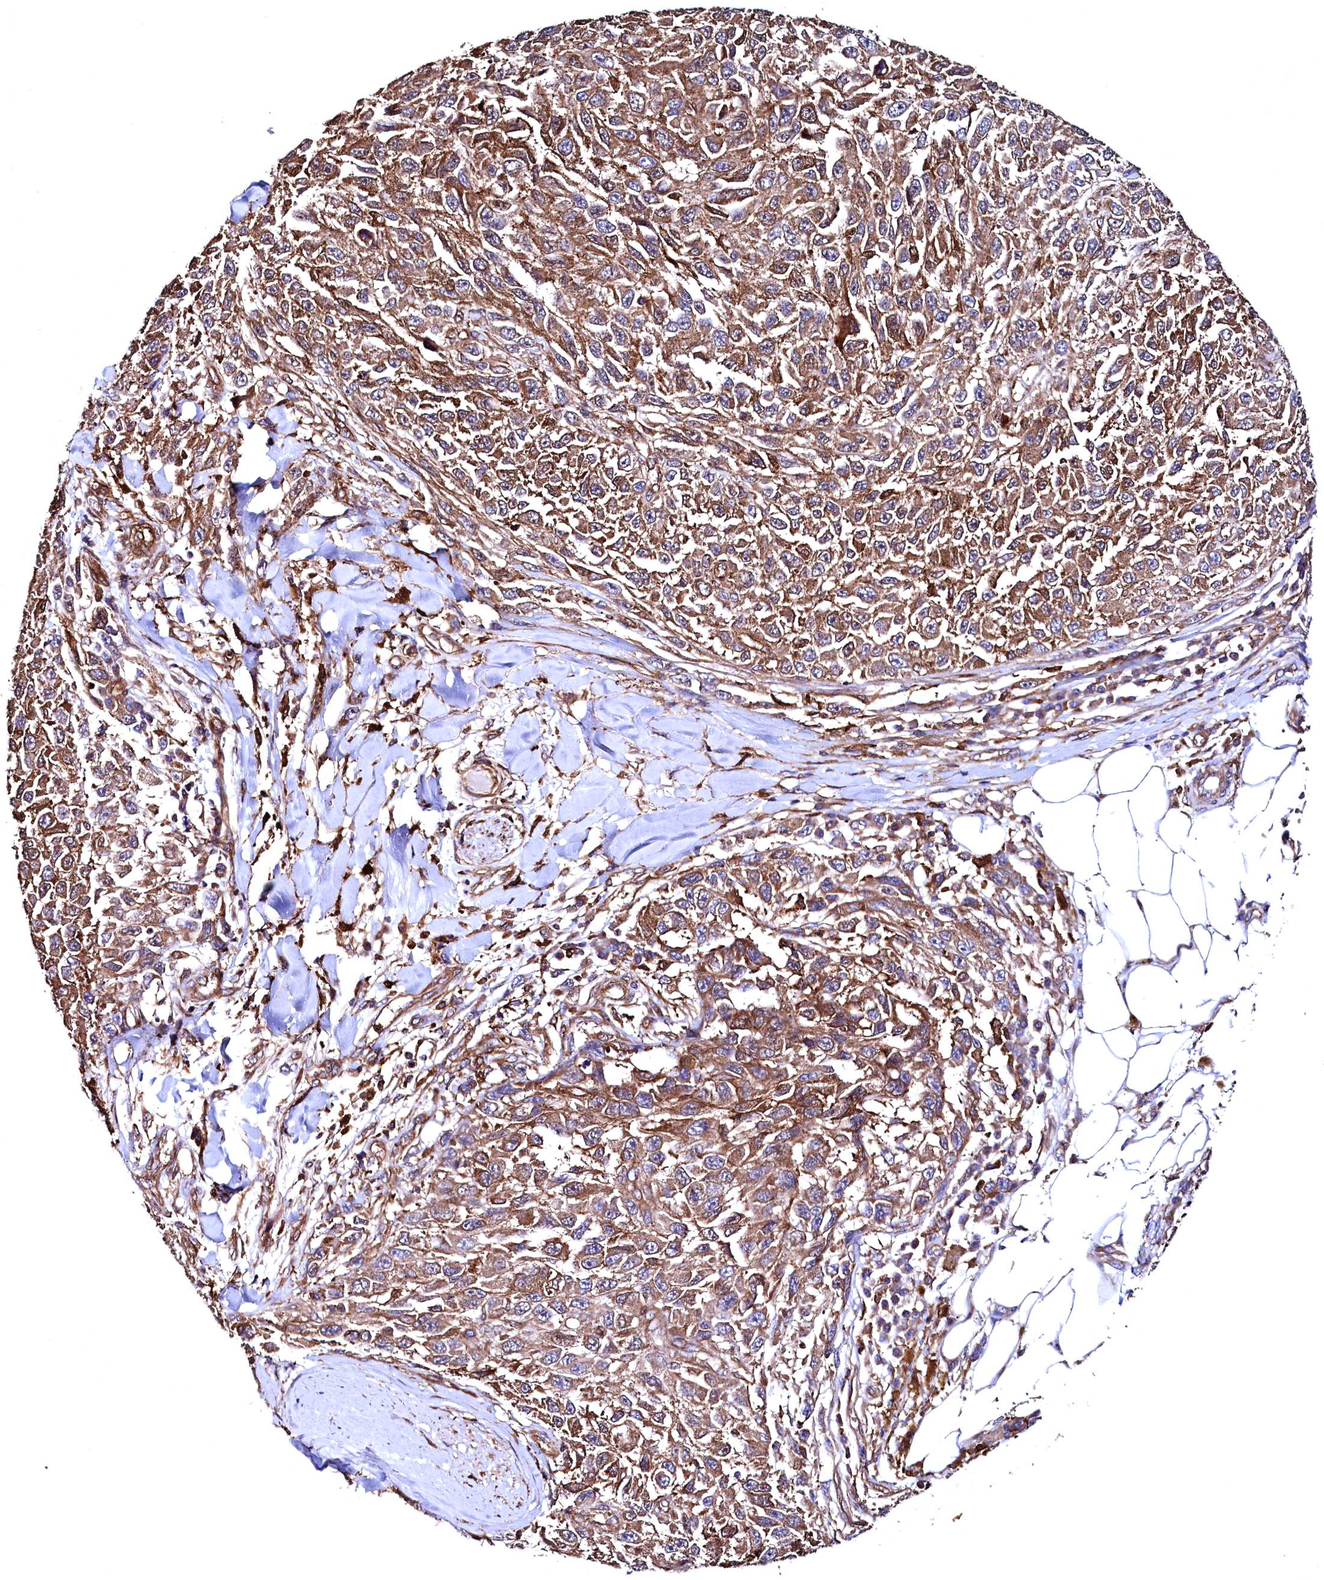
{"staining": {"intensity": "moderate", "quantity": ">75%", "location": "cytoplasmic/membranous"}, "tissue": "melanoma", "cell_type": "Tumor cells", "image_type": "cancer", "snomed": [{"axis": "morphology", "description": "Normal tissue, NOS"}, {"axis": "morphology", "description": "Malignant melanoma, NOS"}, {"axis": "topography", "description": "Skin"}], "caption": "IHC photomicrograph of human melanoma stained for a protein (brown), which displays medium levels of moderate cytoplasmic/membranous expression in approximately >75% of tumor cells.", "gene": "STAMBPL1", "patient": {"sex": "female", "age": 96}}